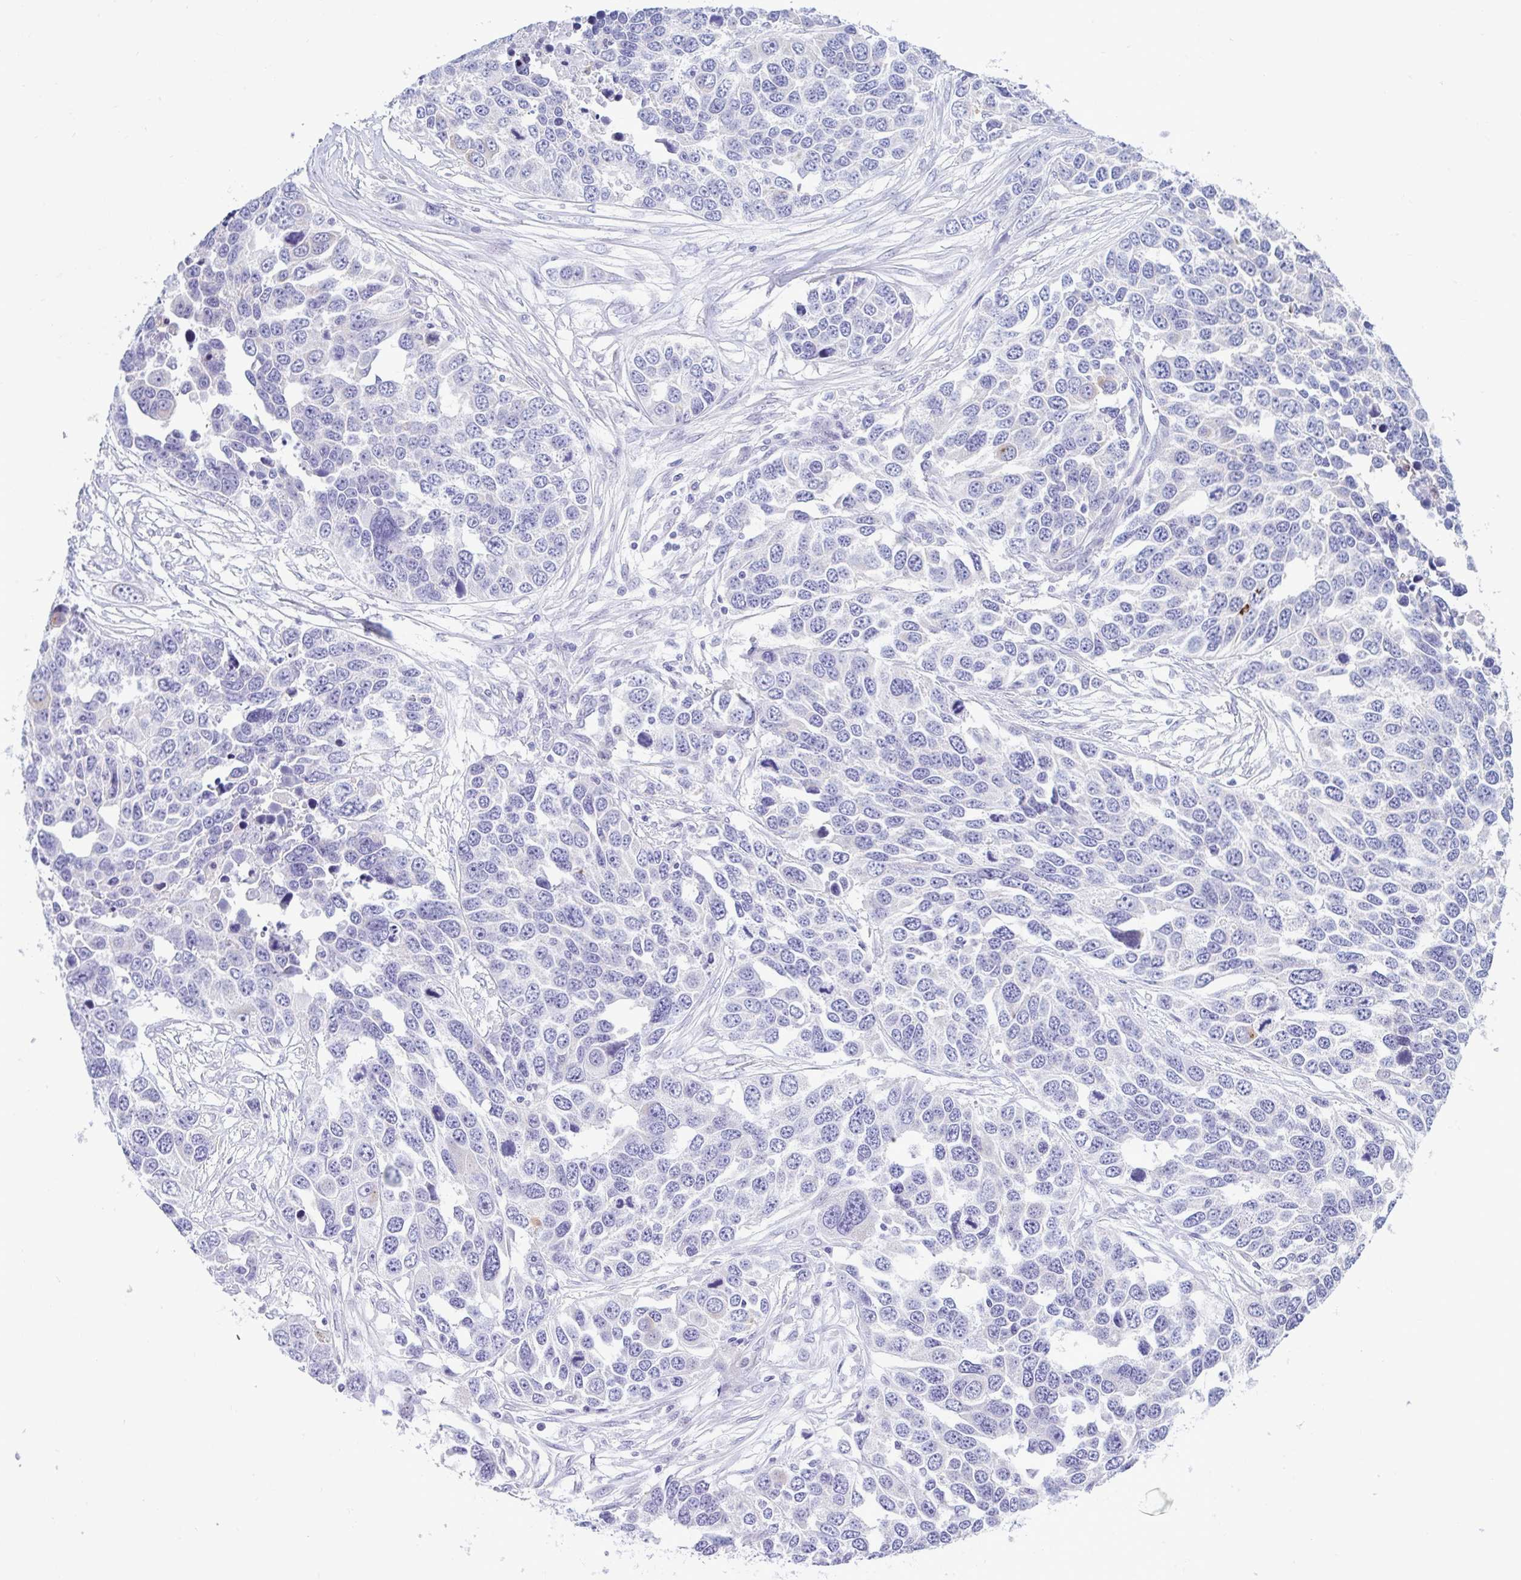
{"staining": {"intensity": "strong", "quantity": "<25%", "location": "cytoplasmic/membranous"}, "tissue": "ovarian cancer", "cell_type": "Tumor cells", "image_type": "cancer", "snomed": [{"axis": "morphology", "description": "Cystadenocarcinoma, serous, NOS"}, {"axis": "topography", "description": "Ovary"}], "caption": "A brown stain labels strong cytoplasmic/membranous positivity of a protein in human ovarian serous cystadenocarcinoma tumor cells.", "gene": "CEP120", "patient": {"sex": "female", "age": 76}}